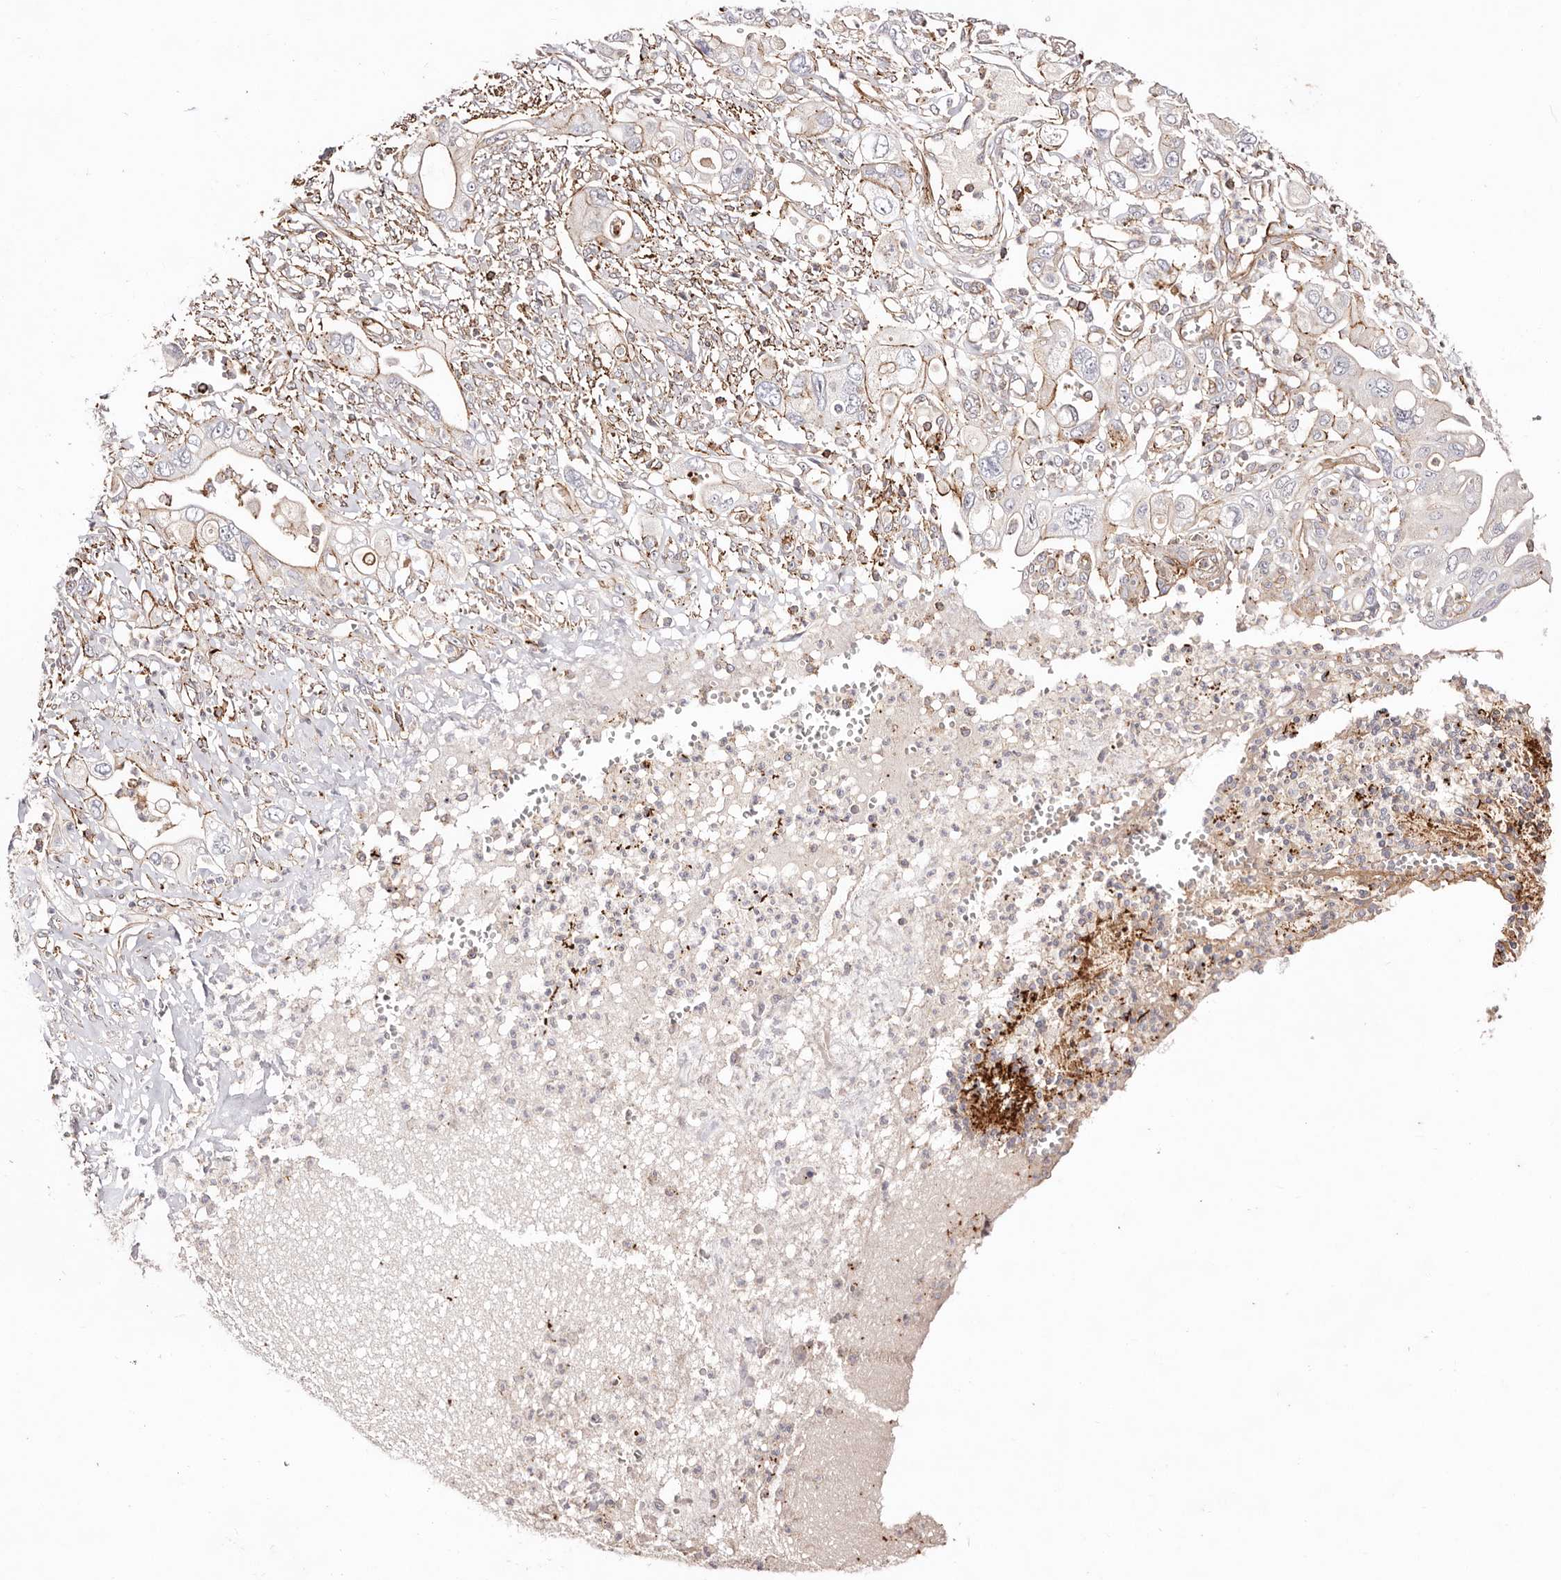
{"staining": {"intensity": "moderate", "quantity": "<25%", "location": "cytoplasmic/membranous"}, "tissue": "pancreatic cancer", "cell_type": "Tumor cells", "image_type": "cancer", "snomed": [{"axis": "morphology", "description": "Adenocarcinoma, NOS"}, {"axis": "topography", "description": "Pancreas"}], "caption": "Protein expression analysis of pancreatic cancer (adenocarcinoma) shows moderate cytoplasmic/membranous positivity in approximately <25% of tumor cells. (Stains: DAB (3,3'-diaminobenzidine) in brown, nuclei in blue, Microscopy: brightfield microscopy at high magnification).", "gene": "PTPN22", "patient": {"sex": "male", "age": 68}}